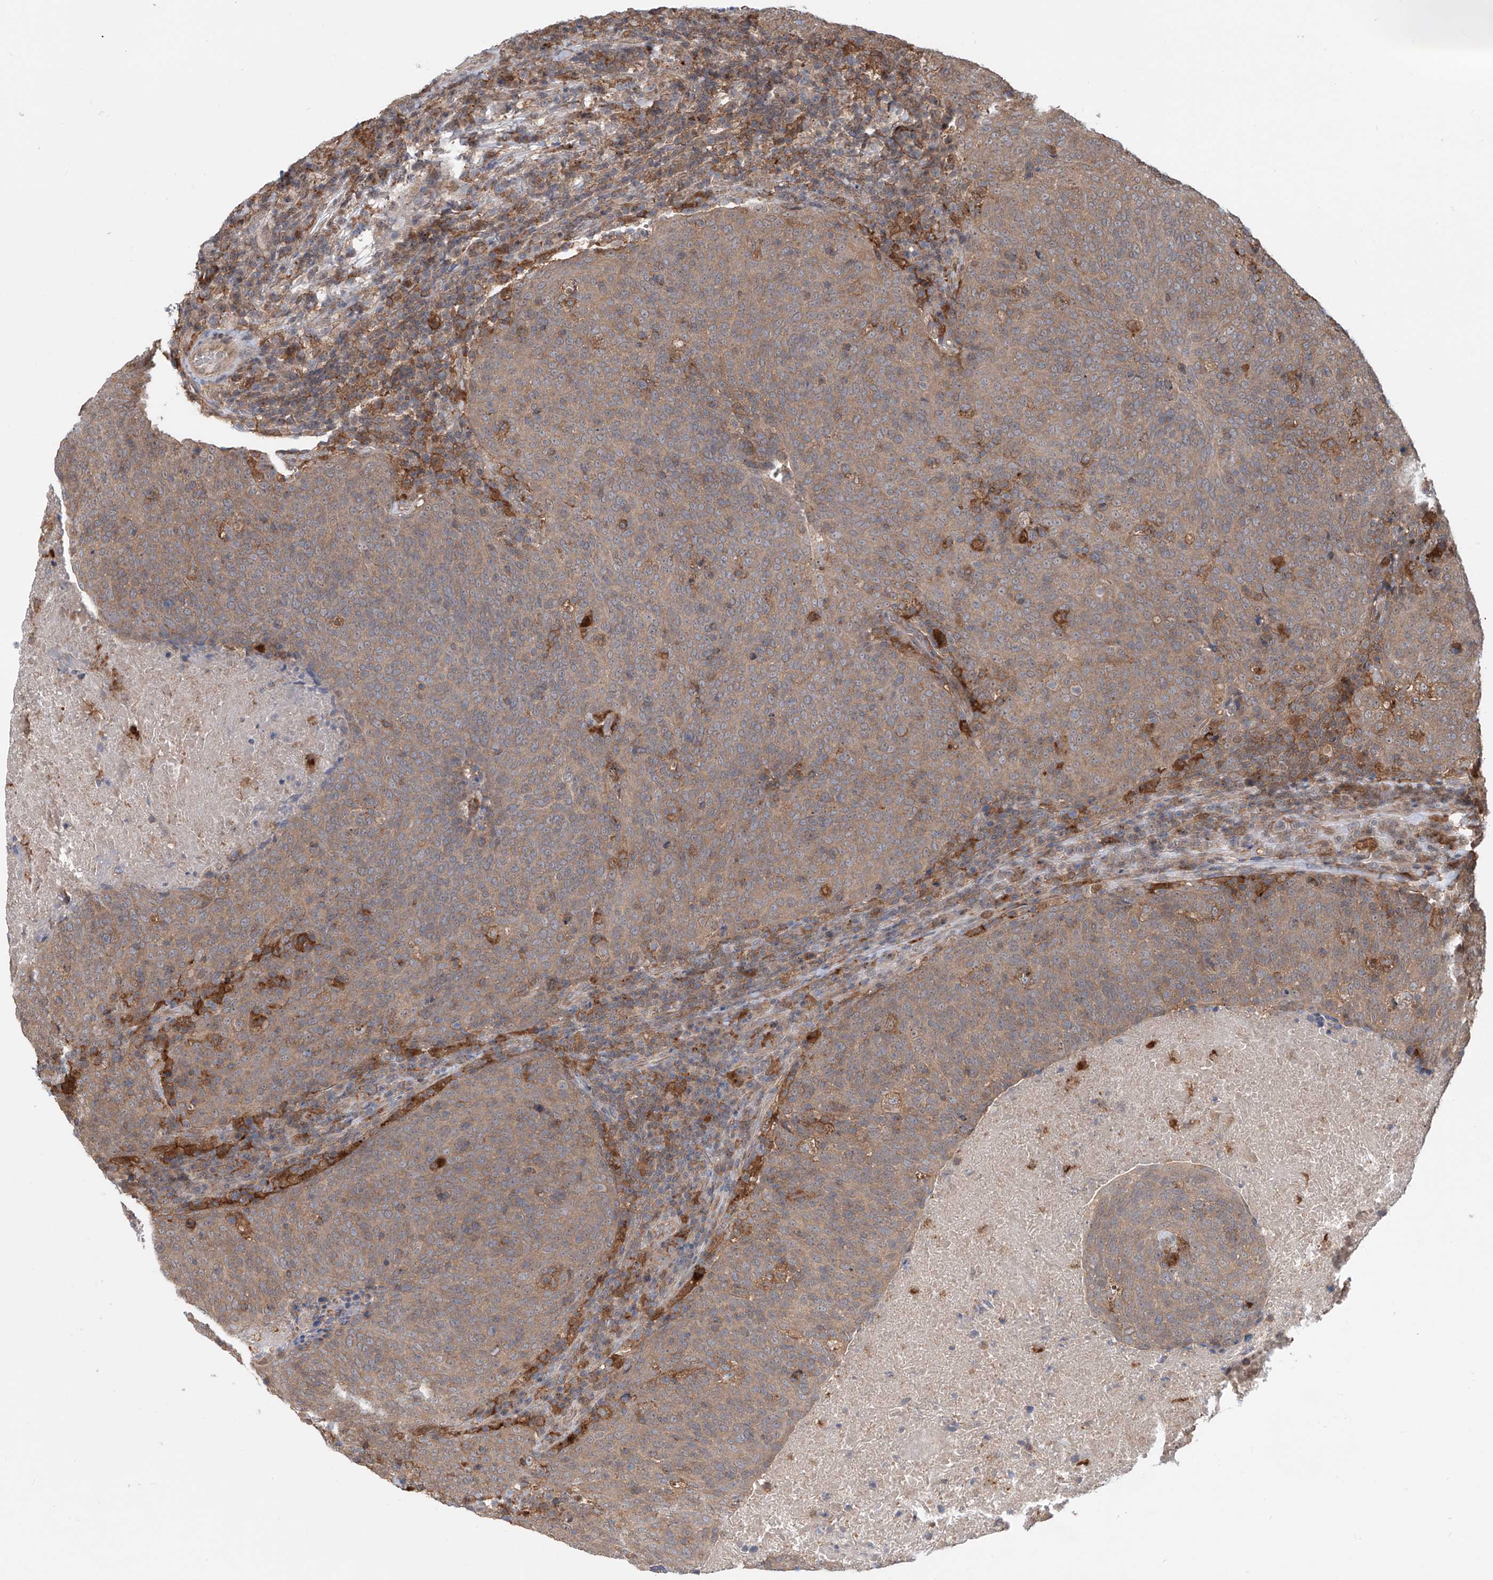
{"staining": {"intensity": "moderate", "quantity": ">75%", "location": "cytoplasmic/membranous"}, "tissue": "head and neck cancer", "cell_type": "Tumor cells", "image_type": "cancer", "snomed": [{"axis": "morphology", "description": "Squamous cell carcinoma, NOS"}, {"axis": "morphology", "description": "Squamous cell carcinoma, metastatic, NOS"}, {"axis": "topography", "description": "Lymph node"}, {"axis": "topography", "description": "Head-Neck"}], "caption": "Tumor cells exhibit medium levels of moderate cytoplasmic/membranous staining in approximately >75% of cells in head and neck cancer.", "gene": "HOXC8", "patient": {"sex": "male", "age": 62}}